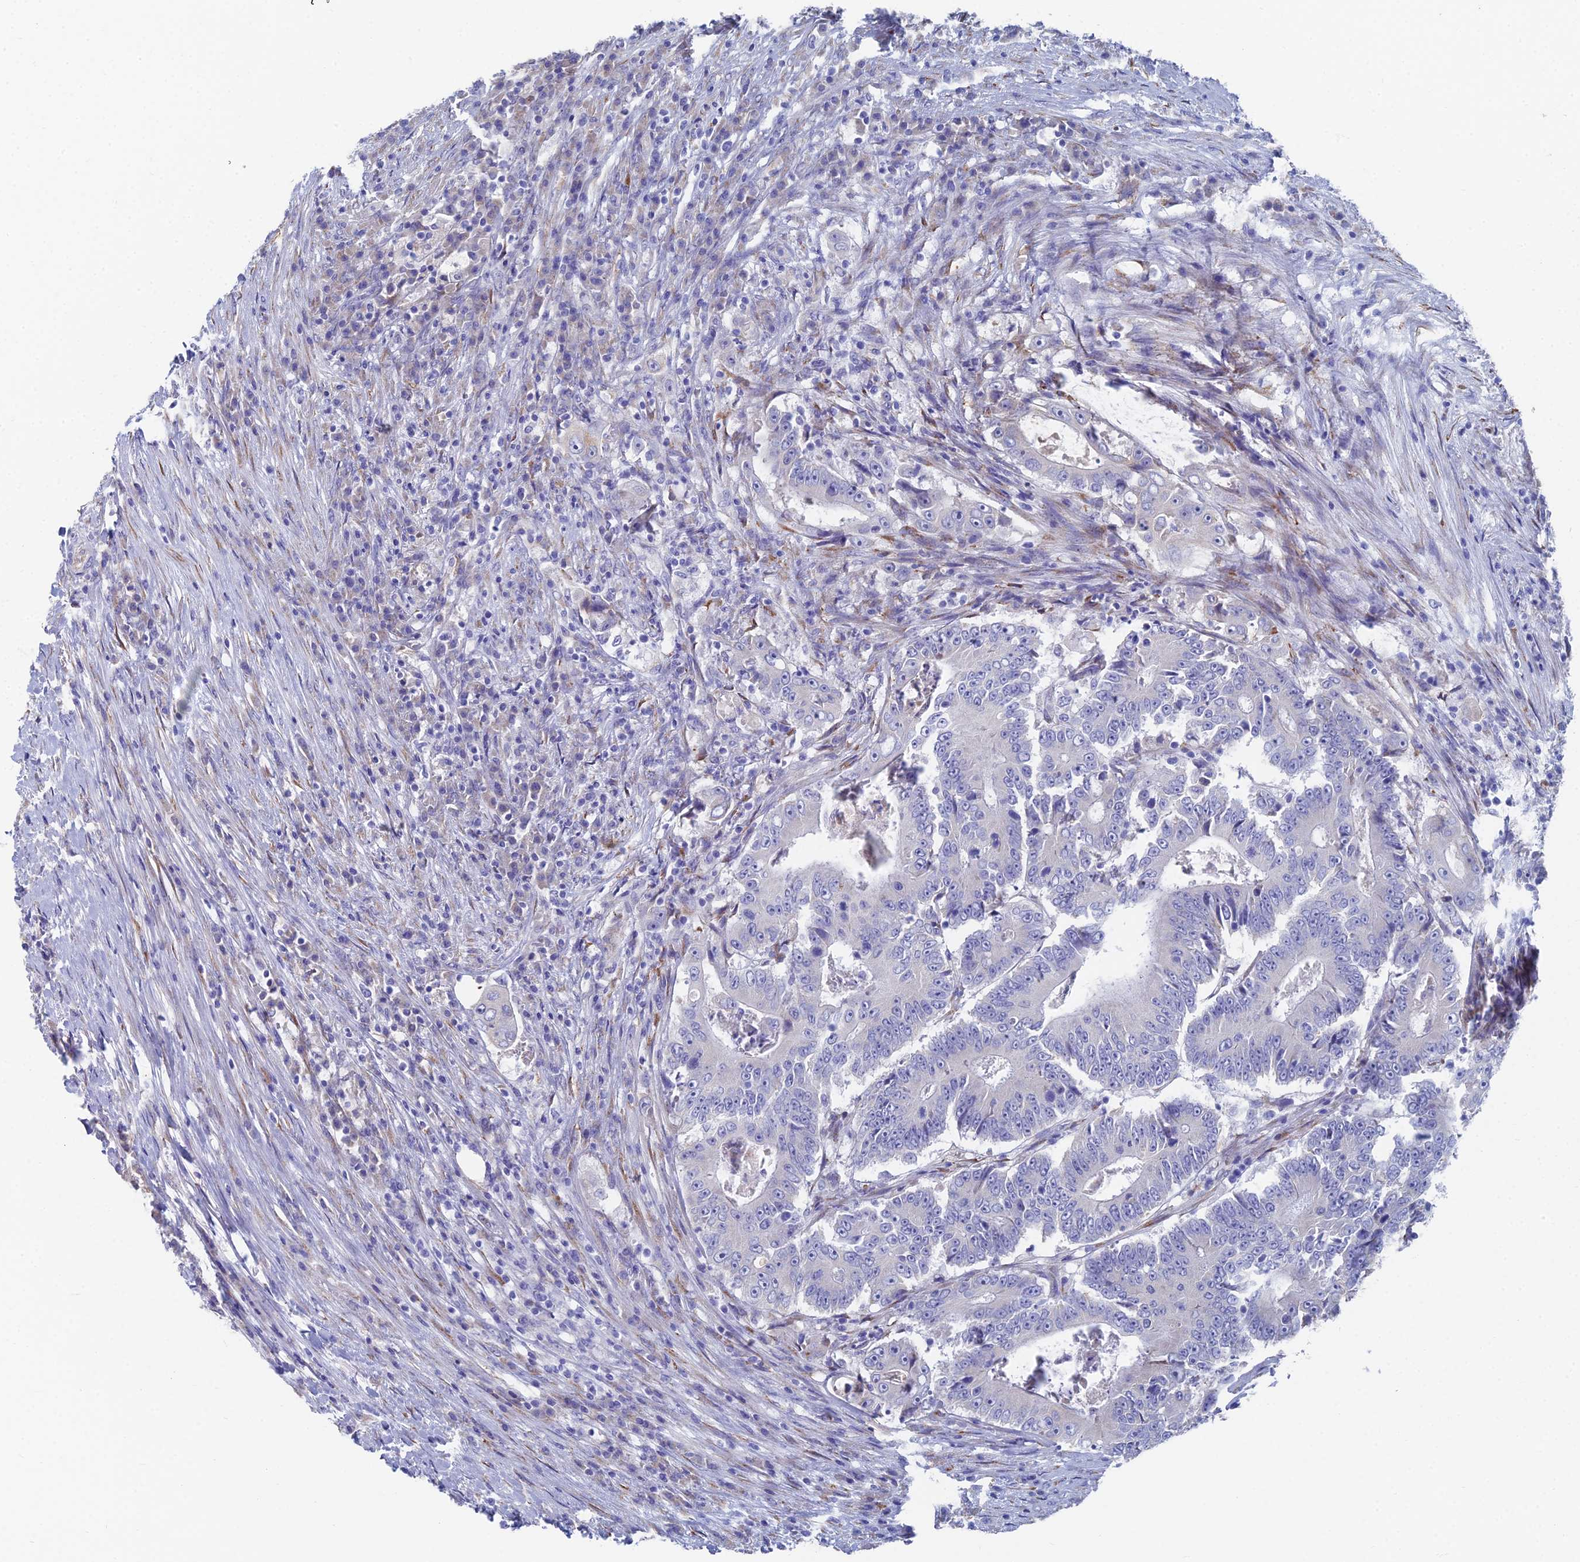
{"staining": {"intensity": "negative", "quantity": "none", "location": "none"}, "tissue": "colorectal cancer", "cell_type": "Tumor cells", "image_type": "cancer", "snomed": [{"axis": "morphology", "description": "Adenocarcinoma, NOS"}, {"axis": "topography", "description": "Colon"}], "caption": "DAB (3,3'-diaminobenzidine) immunohistochemical staining of human colorectal cancer (adenocarcinoma) demonstrates no significant positivity in tumor cells. (DAB (3,3'-diaminobenzidine) IHC visualized using brightfield microscopy, high magnification).", "gene": "TNNT3", "patient": {"sex": "male", "age": 83}}